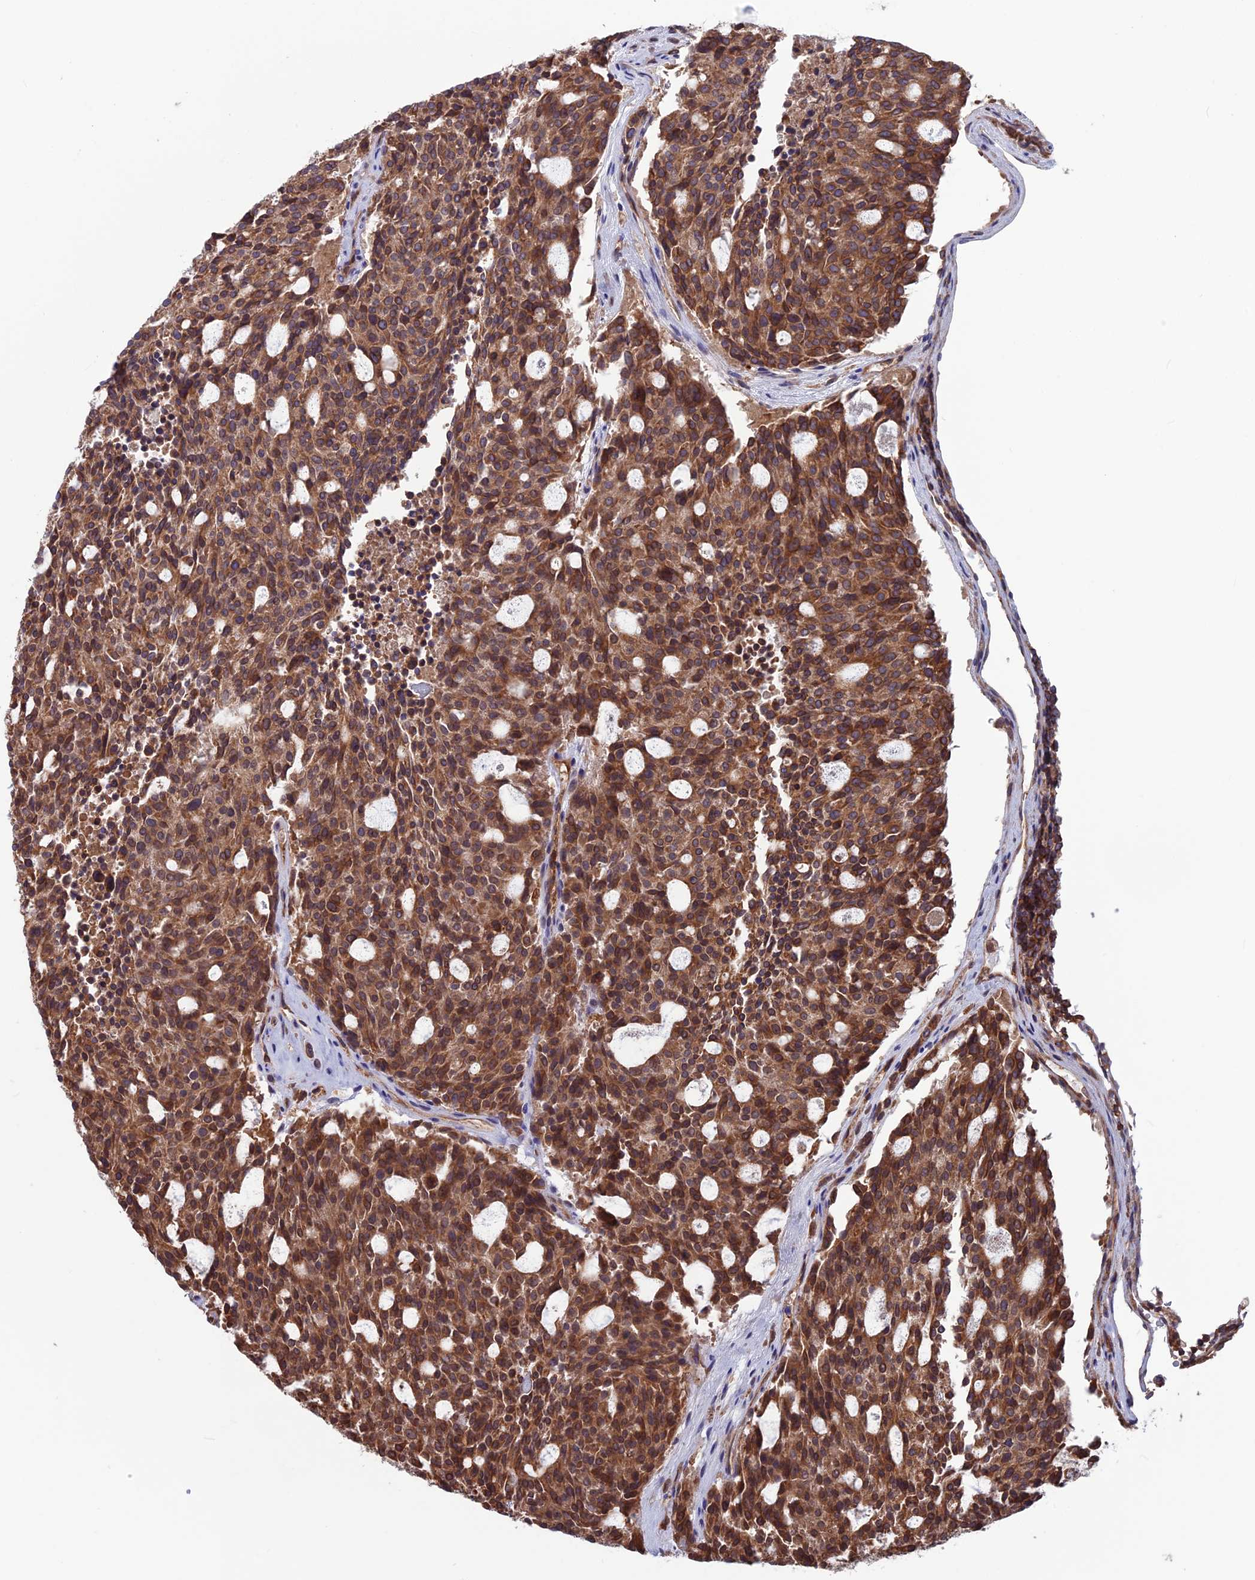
{"staining": {"intensity": "strong", "quantity": ">75%", "location": "cytoplasmic/membranous"}, "tissue": "carcinoid", "cell_type": "Tumor cells", "image_type": "cancer", "snomed": [{"axis": "morphology", "description": "Carcinoid, malignant, NOS"}, {"axis": "topography", "description": "Pancreas"}], "caption": "This photomicrograph displays immunohistochemistry staining of carcinoid (malignant), with high strong cytoplasmic/membranous positivity in about >75% of tumor cells.", "gene": "WDR1", "patient": {"sex": "female", "age": 54}}